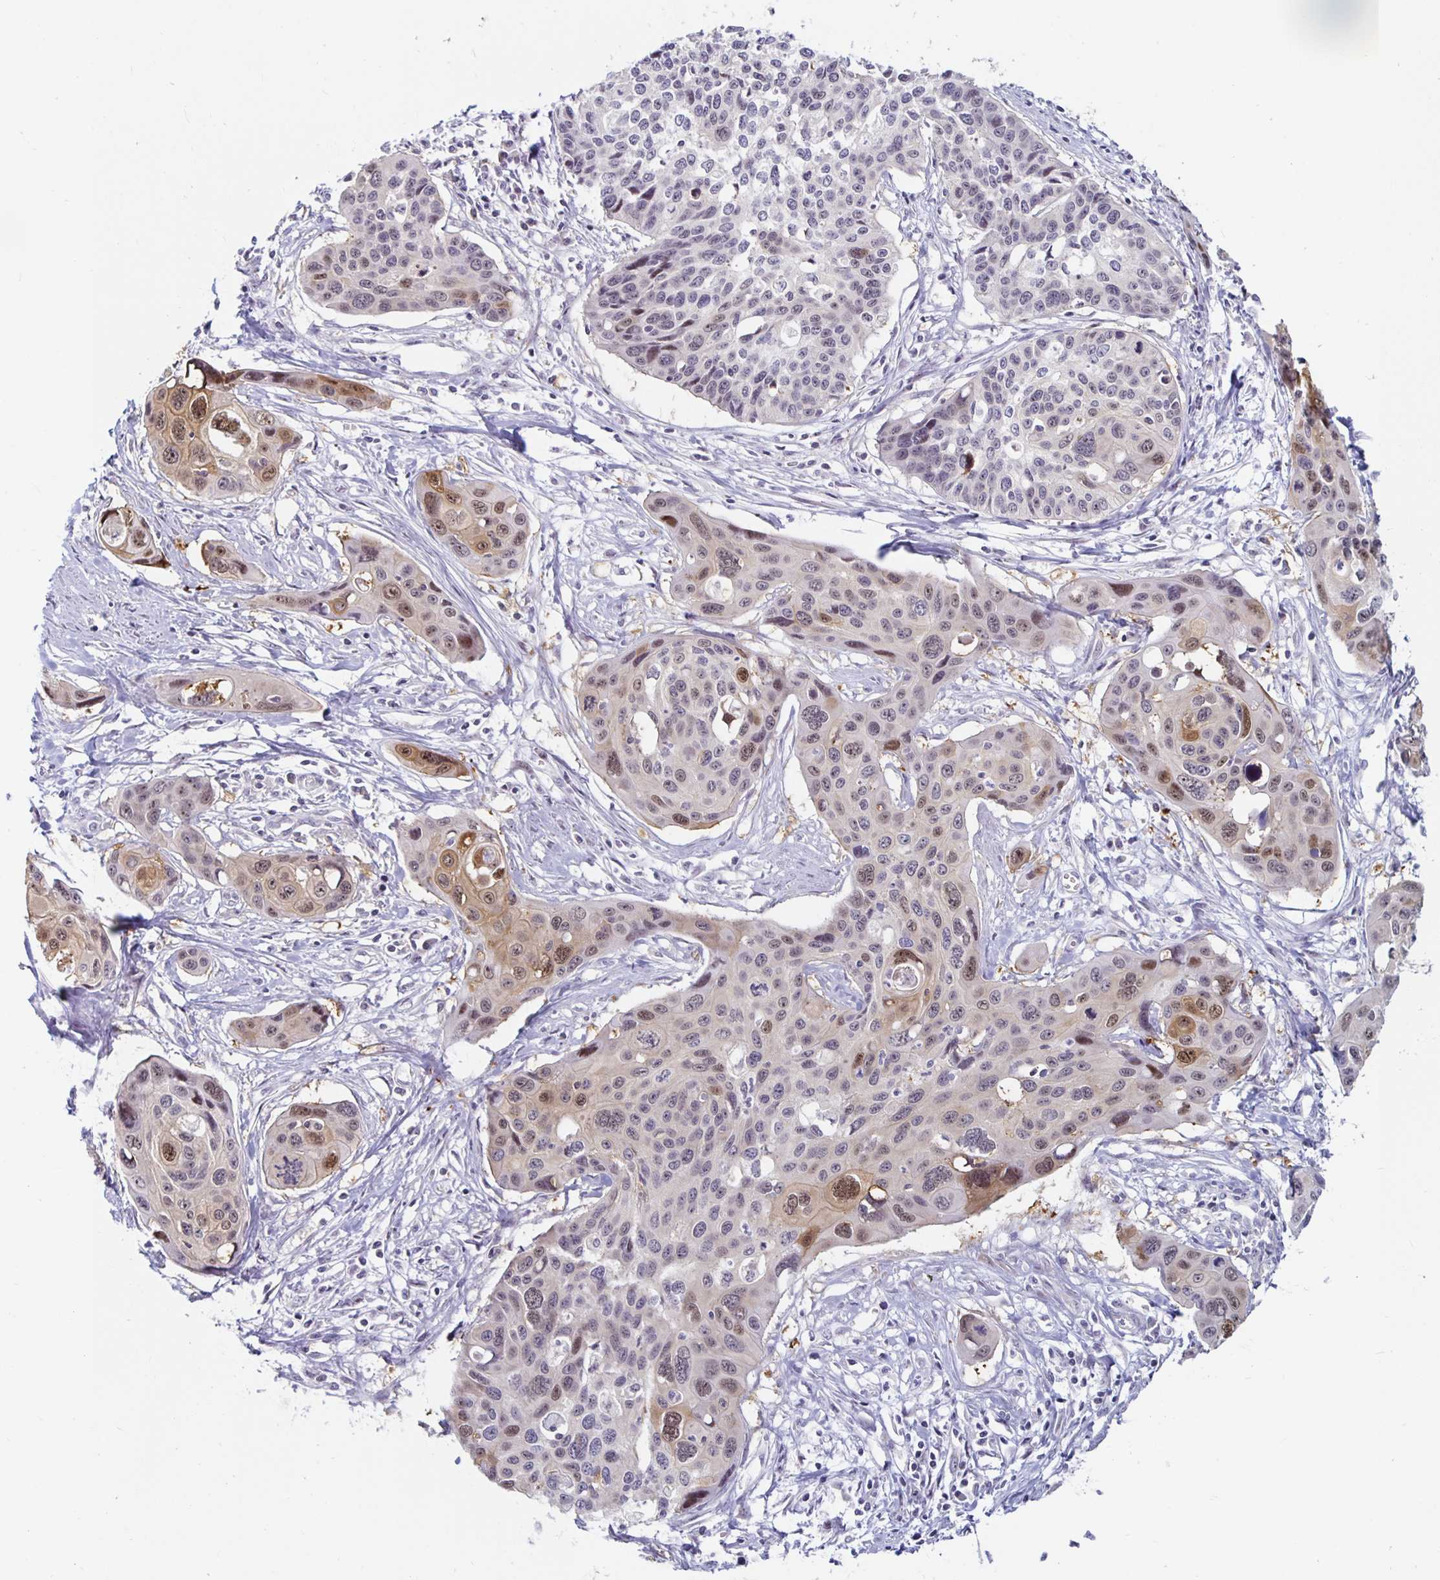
{"staining": {"intensity": "moderate", "quantity": "25%-75%", "location": "cytoplasmic/membranous,nuclear"}, "tissue": "cervical cancer", "cell_type": "Tumor cells", "image_type": "cancer", "snomed": [{"axis": "morphology", "description": "Squamous cell carcinoma, NOS"}, {"axis": "topography", "description": "Cervix"}], "caption": "DAB (3,3'-diaminobenzidine) immunohistochemical staining of human cervical cancer displays moderate cytoplasmic/membranous and nuclear protein expression in about 25%-75% of tumor cells. (DAB = brown stain, brightfield microscopy at high magnification).", "gene": "NUP85", "patient": {"sex": "female", "age": 31}}